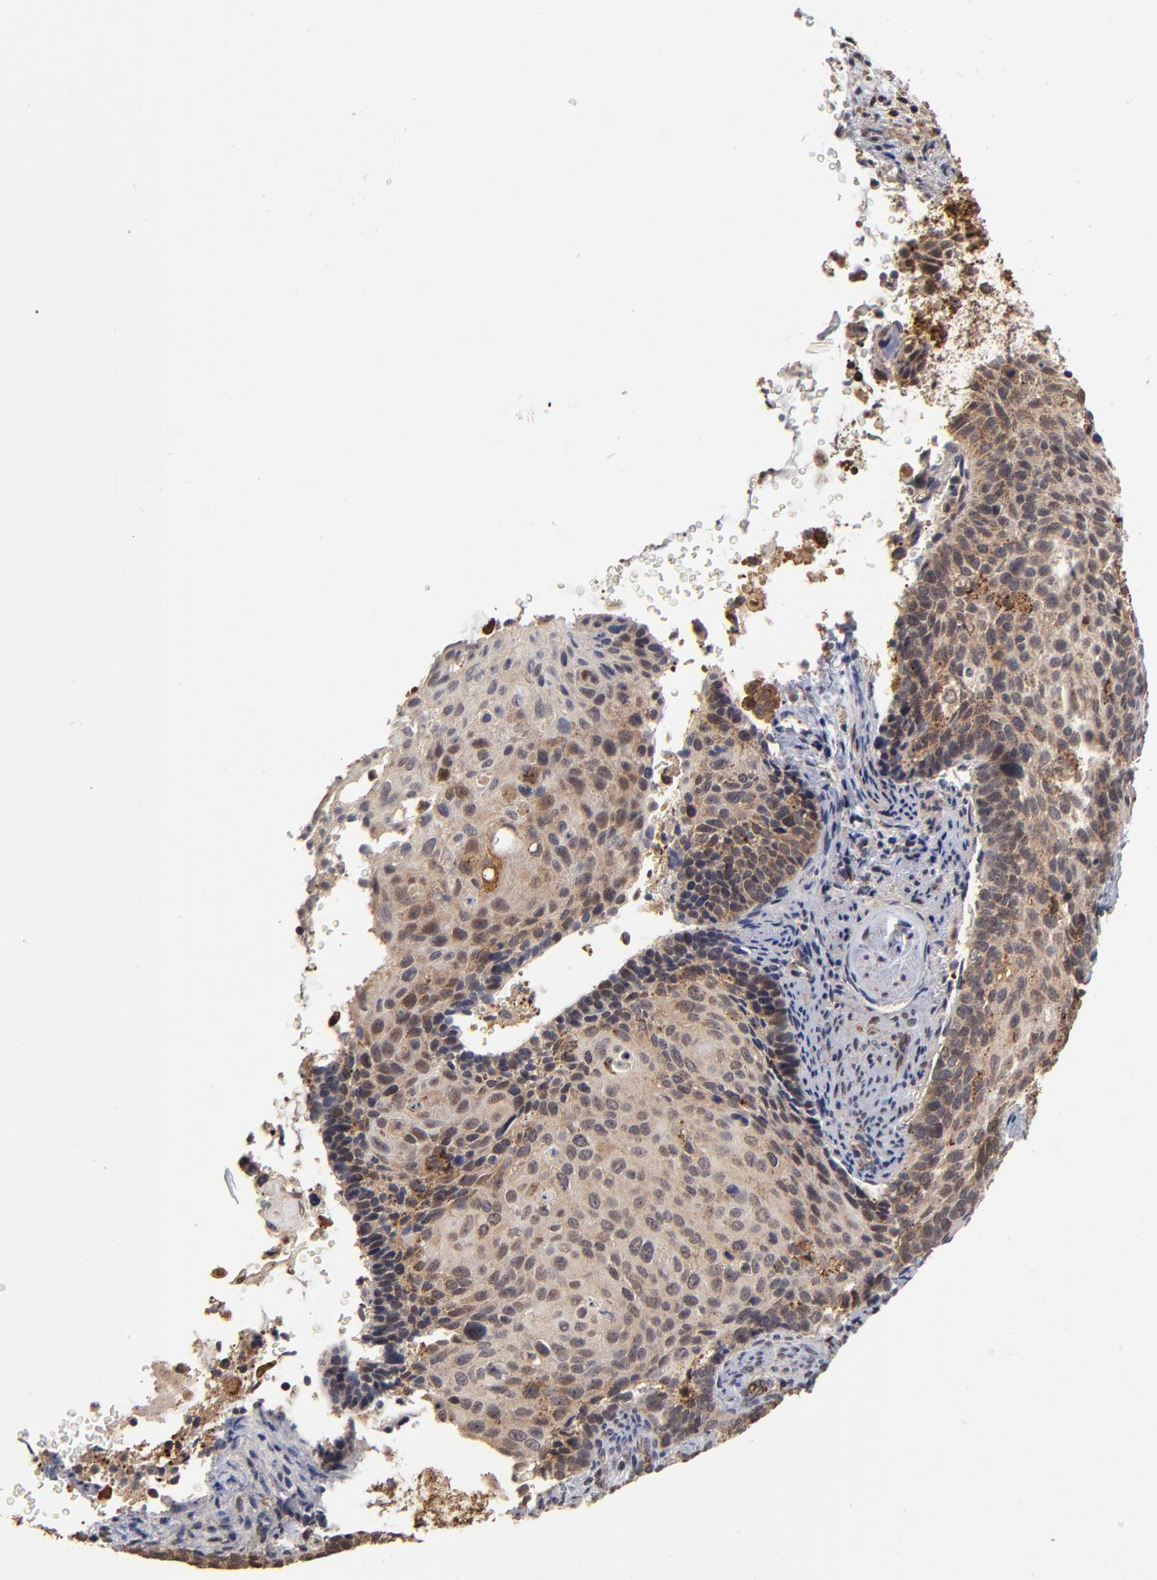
{"staining": {"intensity": "moderate", "quantity": ">75%", "location": "cytoplasmic/membranous"}, "tissue": "cervical cancer", "cell_type": "Tumor cells", "image_type": "cancer", "snomed": [{"axis": "morphology", "description": "Squamous cell carcinoma, NOS"}, {"axis": "topography", "description": "Cervix"}], "caption": "Cervical cancer stained with DAB (3,3'-diaminobenzidine) immunohistochemistry (IHC) exhibits medium levels of moderate cytoplasmic/membranous staining in approximately >75% of tumor cells. The protein of interest is stained brown, and the nuclei are stained in blue (DAB (3,3'-diaminobenzidine) IHC with brightfield microscopy, high magnification).", "gene": "ASB8", "patient": {"sex": "female", "age": 33}}